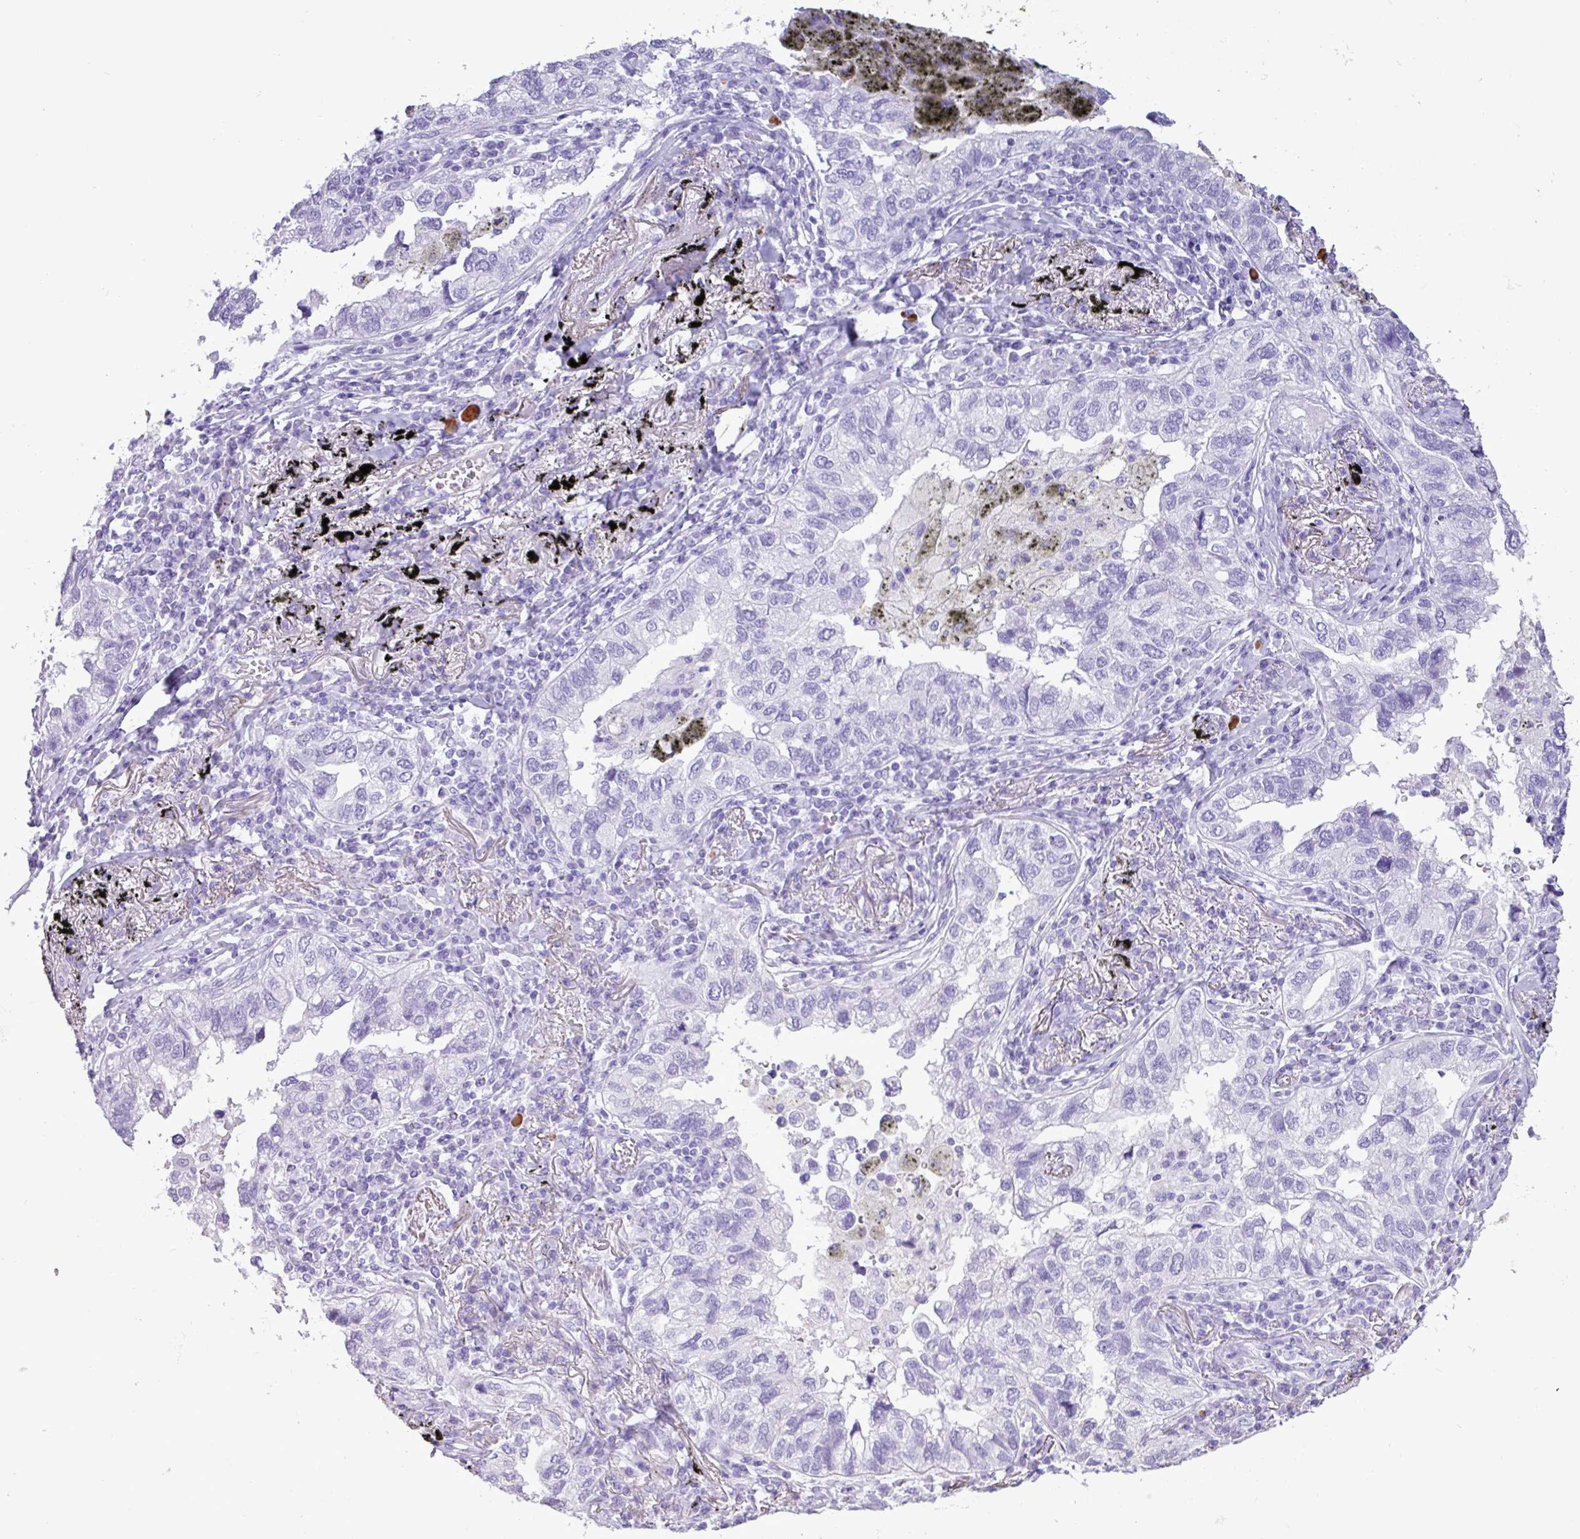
{"staining": {"intensity": "negative", "quantity": "none", "location": "none"}, "tissue": "lung cancer", "cell_type": "Tumor cells", "image_type": "cancer", "snomed": [{"axis": "morphology", "description": "Adenocarcinoma, NOS"}, {"axis": "topography", "description": "Lung"}], "caption": "Immunohistochemistry (IHC) micrograph of human lung cancer (adenocarcinoma) stained for a protein (brown), which reveals no staining in tumor cells.", "gene": "CKMT2", "patient": {"sex": "male", "age": 65}}